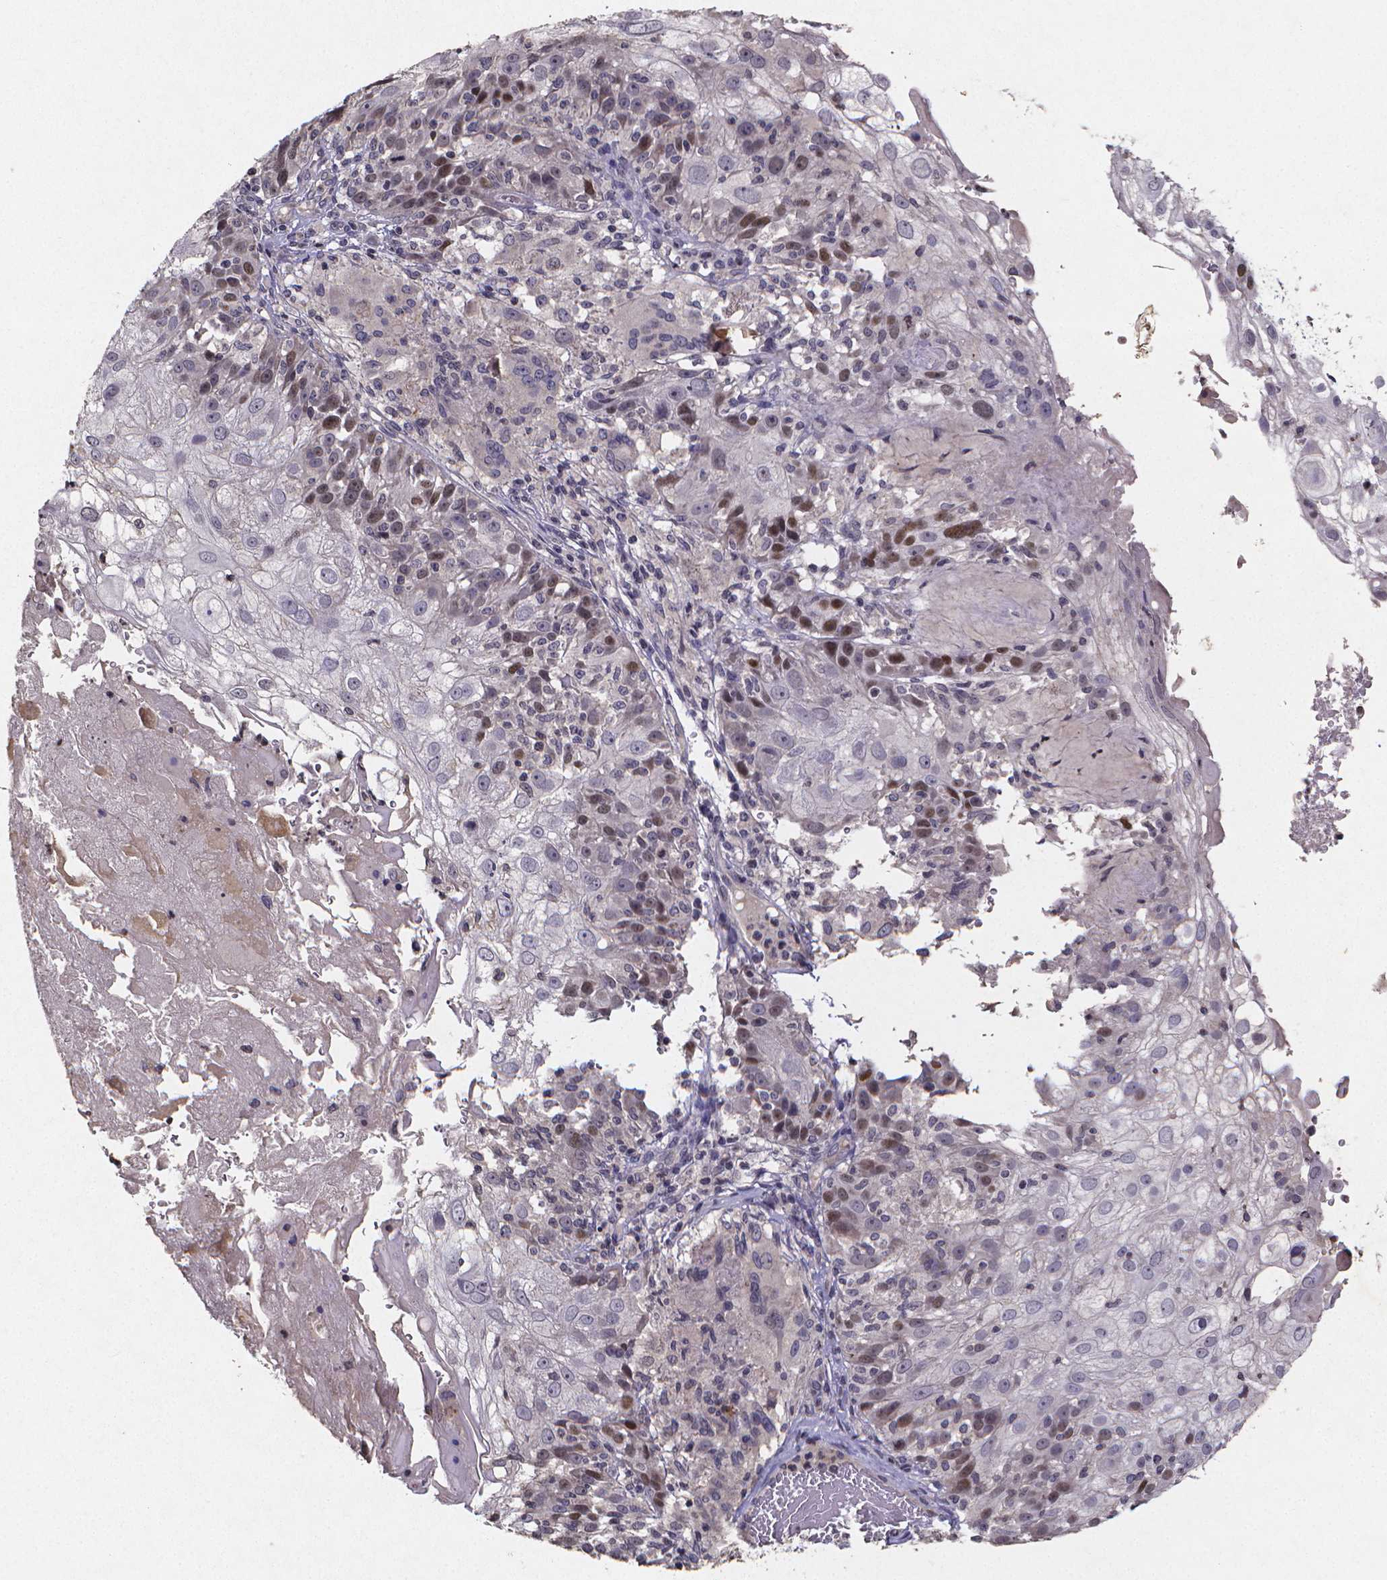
{"staining": {"intensity": "moderate", "quantity": "25%-75%", "location": "nuclear"}, "tissue": "skin cancer", "cell_type": "Tumor cells", "image_type": "cancer", "snomed": [{"axis": "morphology", "description": "Normal tissue, NOS"}, {"axis": "morphology", "description": "Squamous cell carcinoma, NOS"}, {"axis": "topography", "description": "Skin"}], "caption": "Immunohistochemical staining of skin cancer (squamous cell carcinoma) shows medium levels of moderate nuclear staining in about 25%-75% of tumor cells.", "gene": "TP73", "patient": {"sex": "female", "age": 83}}